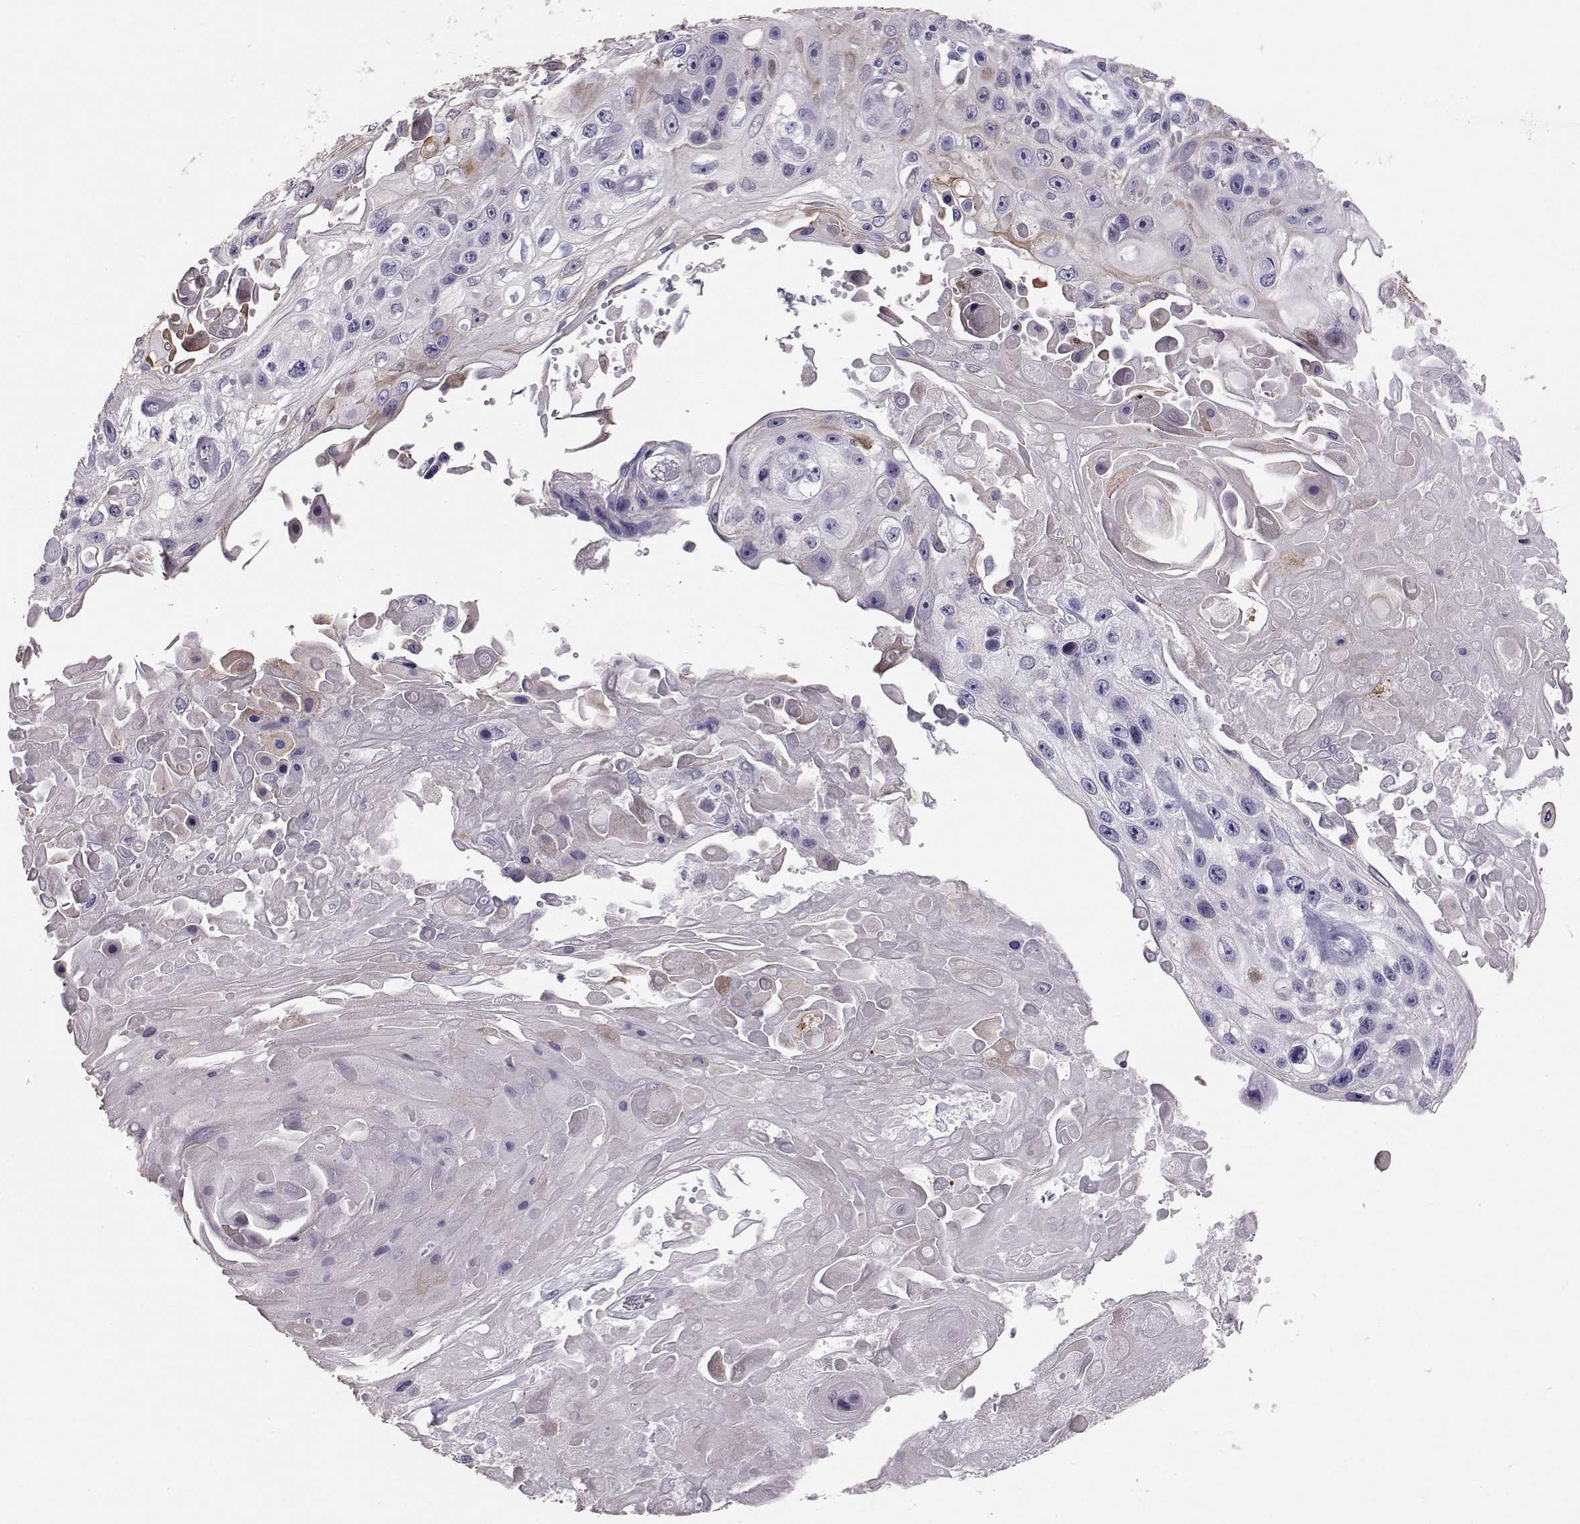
{"staining": {"intensity": "negative", "quantity": "none", "location": "none"}, "tissue": "skin cancer", "cell_type": "Tumor cells", "image_type": "cancer", "snomed": [{"axis": "morphology", "description": "Squamous cell carcinoma, NOS"}, {"axis": "topography", "description": "Skin"}], "caption": "The micrograph demonstrates no significant staining in tumor cells of skin cancer. (Stains: DAB IHC with hematoxylin counter stain, Microscopy: brightfield microscopy at high magnification).", "gene": "RD3", "patient": {"sex": "male", "age": 82}}